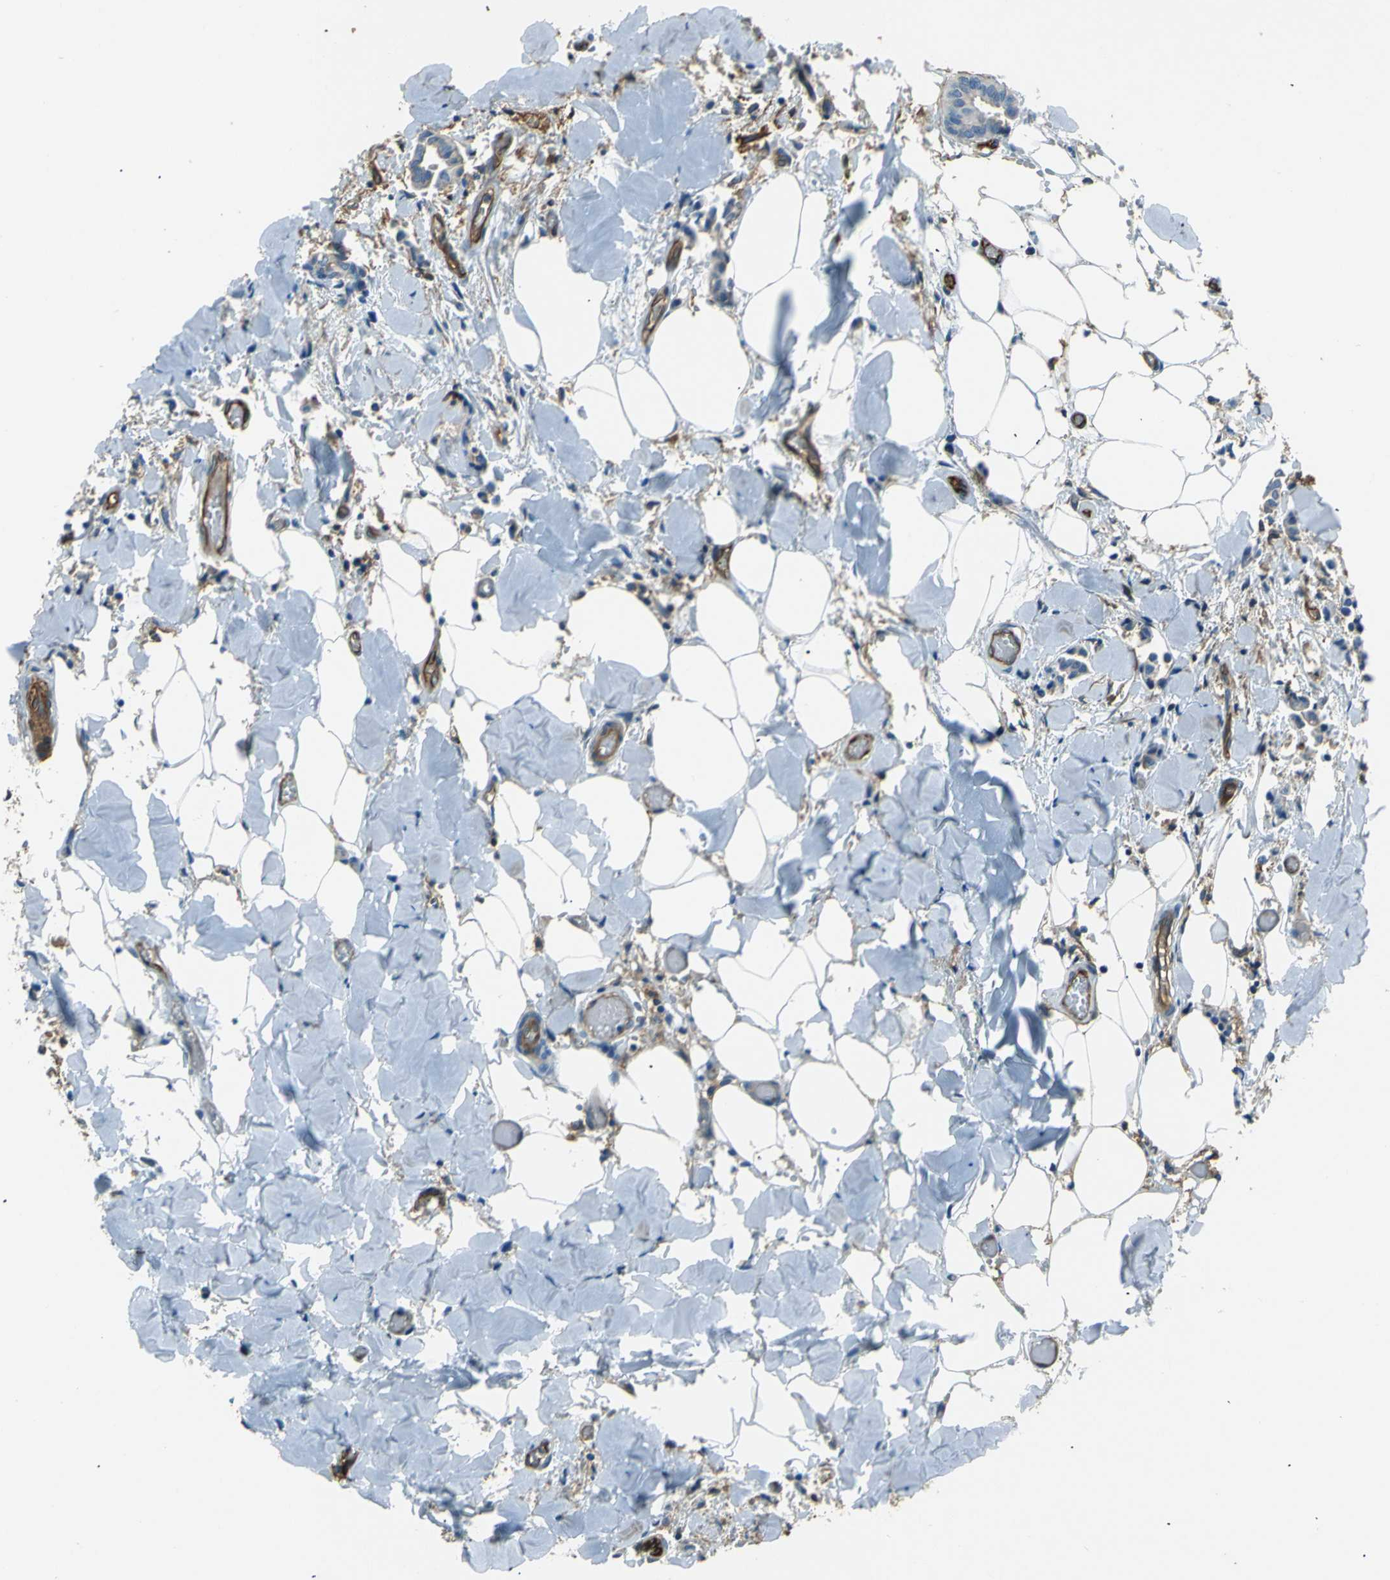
{"staining": {"intensity": "negative", "quantity": "none", "location": "none"}, "tissue": "head and neck cancer", "cell_type": "Tumor cells", "image_type": "cancer", "snomed": [{"axis": "morphology", "description": "Adenocarcinoma, NOS"}, {"axis": "topography", "description": "Salivary gland"}, {"axis": "topography", "description": "Head-Neck"}], "caption": "This image is of head and neck adenocarcinoma stained with immunohistochemistry (IHC) to label a protein in brown with the nuclei are counter-stained blue. There is no expression in tumor cells. The staining is performed using DAB (3,3'-diaminobenzidine) brown chromogen with nuclei counter-stained in using hematoxylin.", "gene": "ENTPD1", "patient": {"sex": "female", "age": 59}}